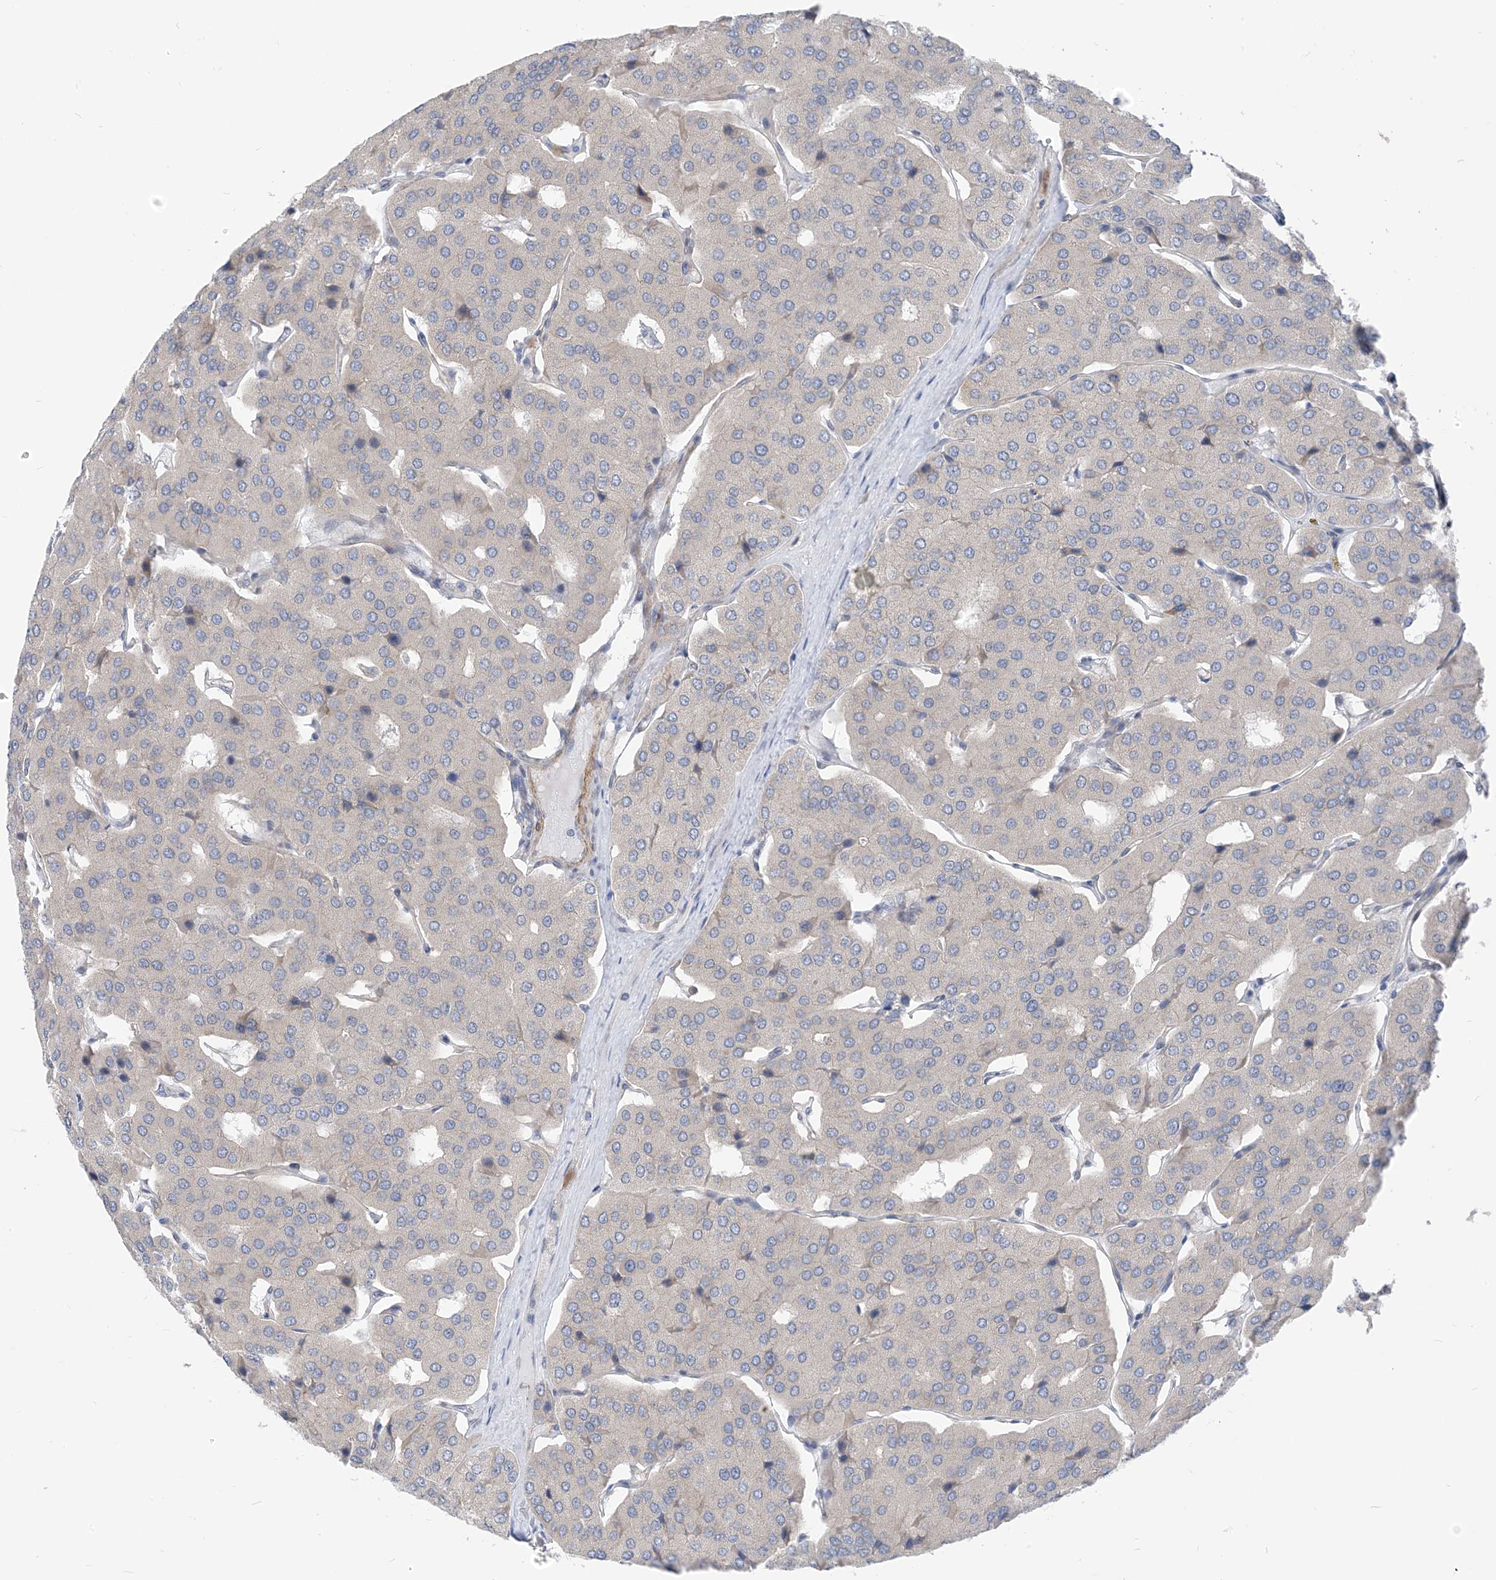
{"staining": {"intensity": "negative", "quantity": "none", "location": "none"}, "tissue": "parathyroid gland", "cell_type": "Glandular cells", "image_type": "normal", "snomed": [{"axis": "morphology", "description": "Normal tissue, NOS"}, {"axis": "morphology", "description": "Adenoma, NOS"}, {"axis": "topography", "description": "Parathyroid gland"}], "caption": "A high-resolution micrograph shows IHC staining of benign parathyroid gland, which displays no significant expression in glandular cells. (DAB immunohistochemistry (IHC) with hematoxylin counter stain).", "gene": "PLEKHA3", "patient": {"sex": "female", "age": 86}}